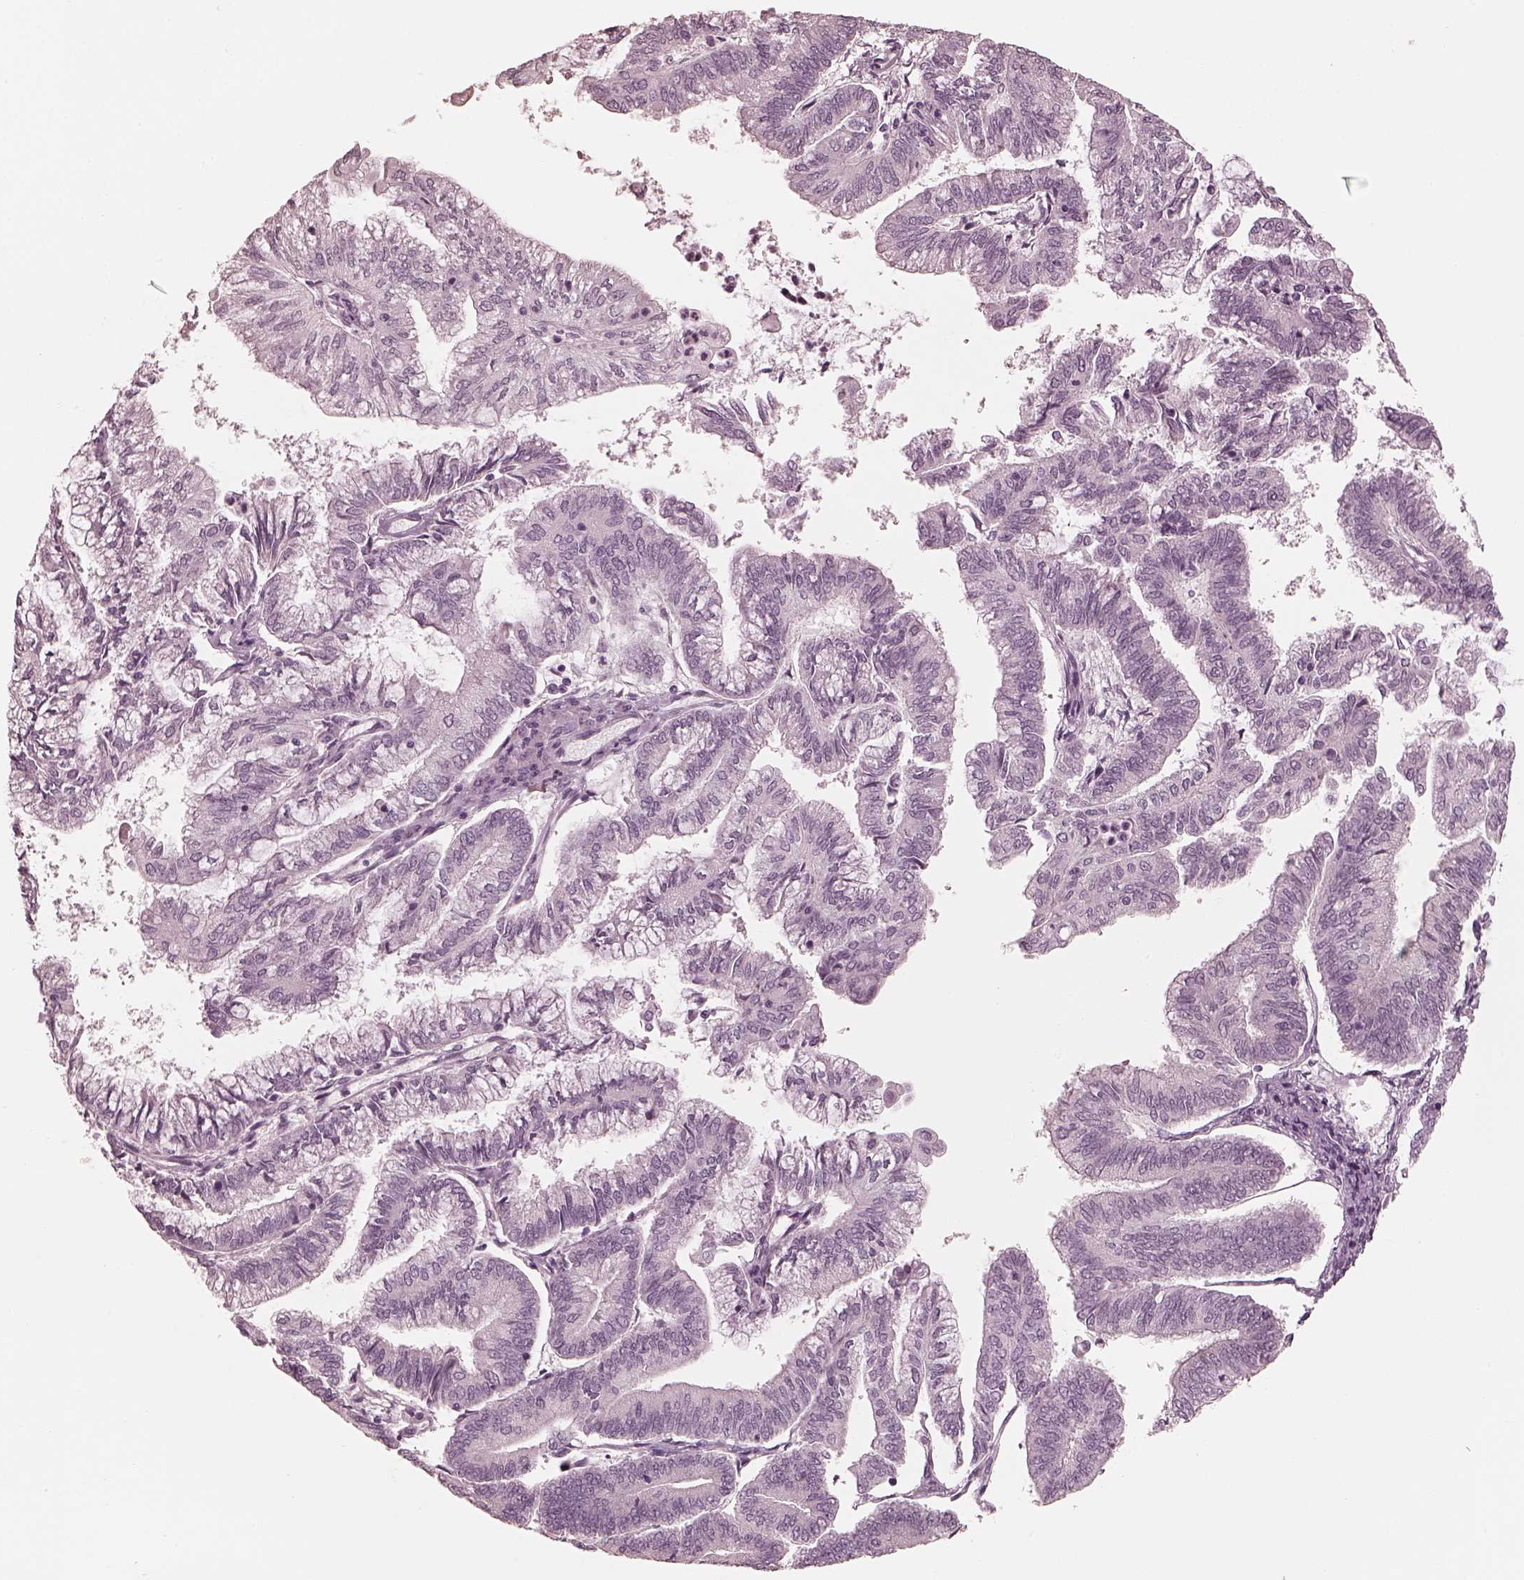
{"staining": {"intensity": "negative", "quantity": "none", "location": "none"}, "tissue": "endometrial cancer", "cell_type": "Tumor cells", "image_type": "cancer", "snomed": [{"axis": "morphology", "description": "Adenocarcinoma, NOS"}, {"axis": "topography", "description": "Endometrium"}], "caption": "Tumor cells show no significant positivity in endometrial cancer (adenocarcinoma). (Immunohistochemistry, brightfield microscopy, high magnification).", "gene": "CALR3", "patient": {"sex": "female", "age": 55}}